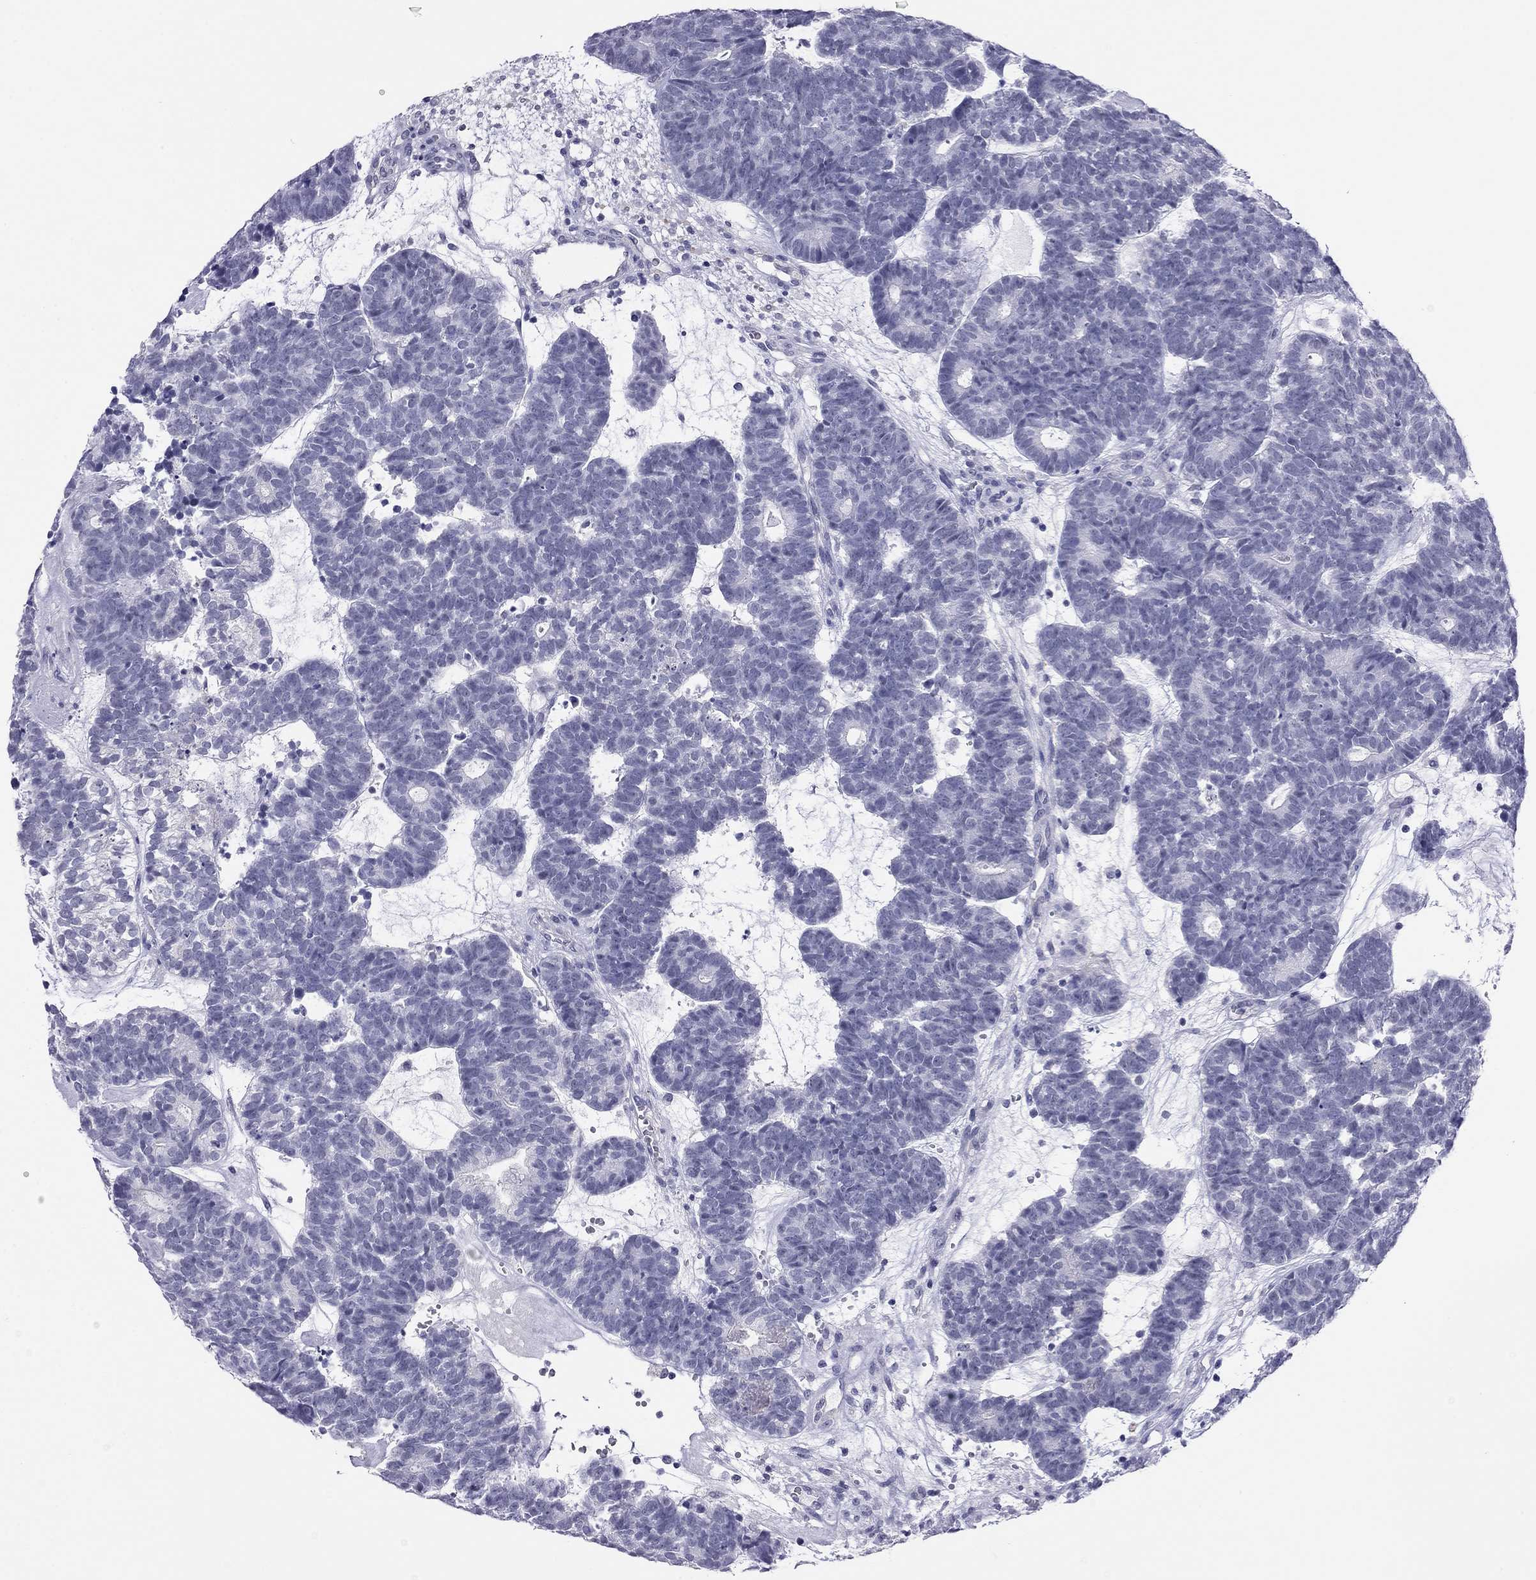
{"staining": {"intensity": "negative", "quantity": "none", "location": "none"}, "tissue": "head and neck cancer", "cell_type": "Tumor cells", "image_type": "cancer", "snomed": [{"axis": "morphology", "description": "Adenocarcinoma, NOS"}, {"axis": "topography", "description": "Head-Neck"}], "caption": "The photomicrograph shows no staining of tumor cells in adenocarcinoma (head and neck).", "gene": "MYMX", "patient": {"sex": "female", "age": 81}}